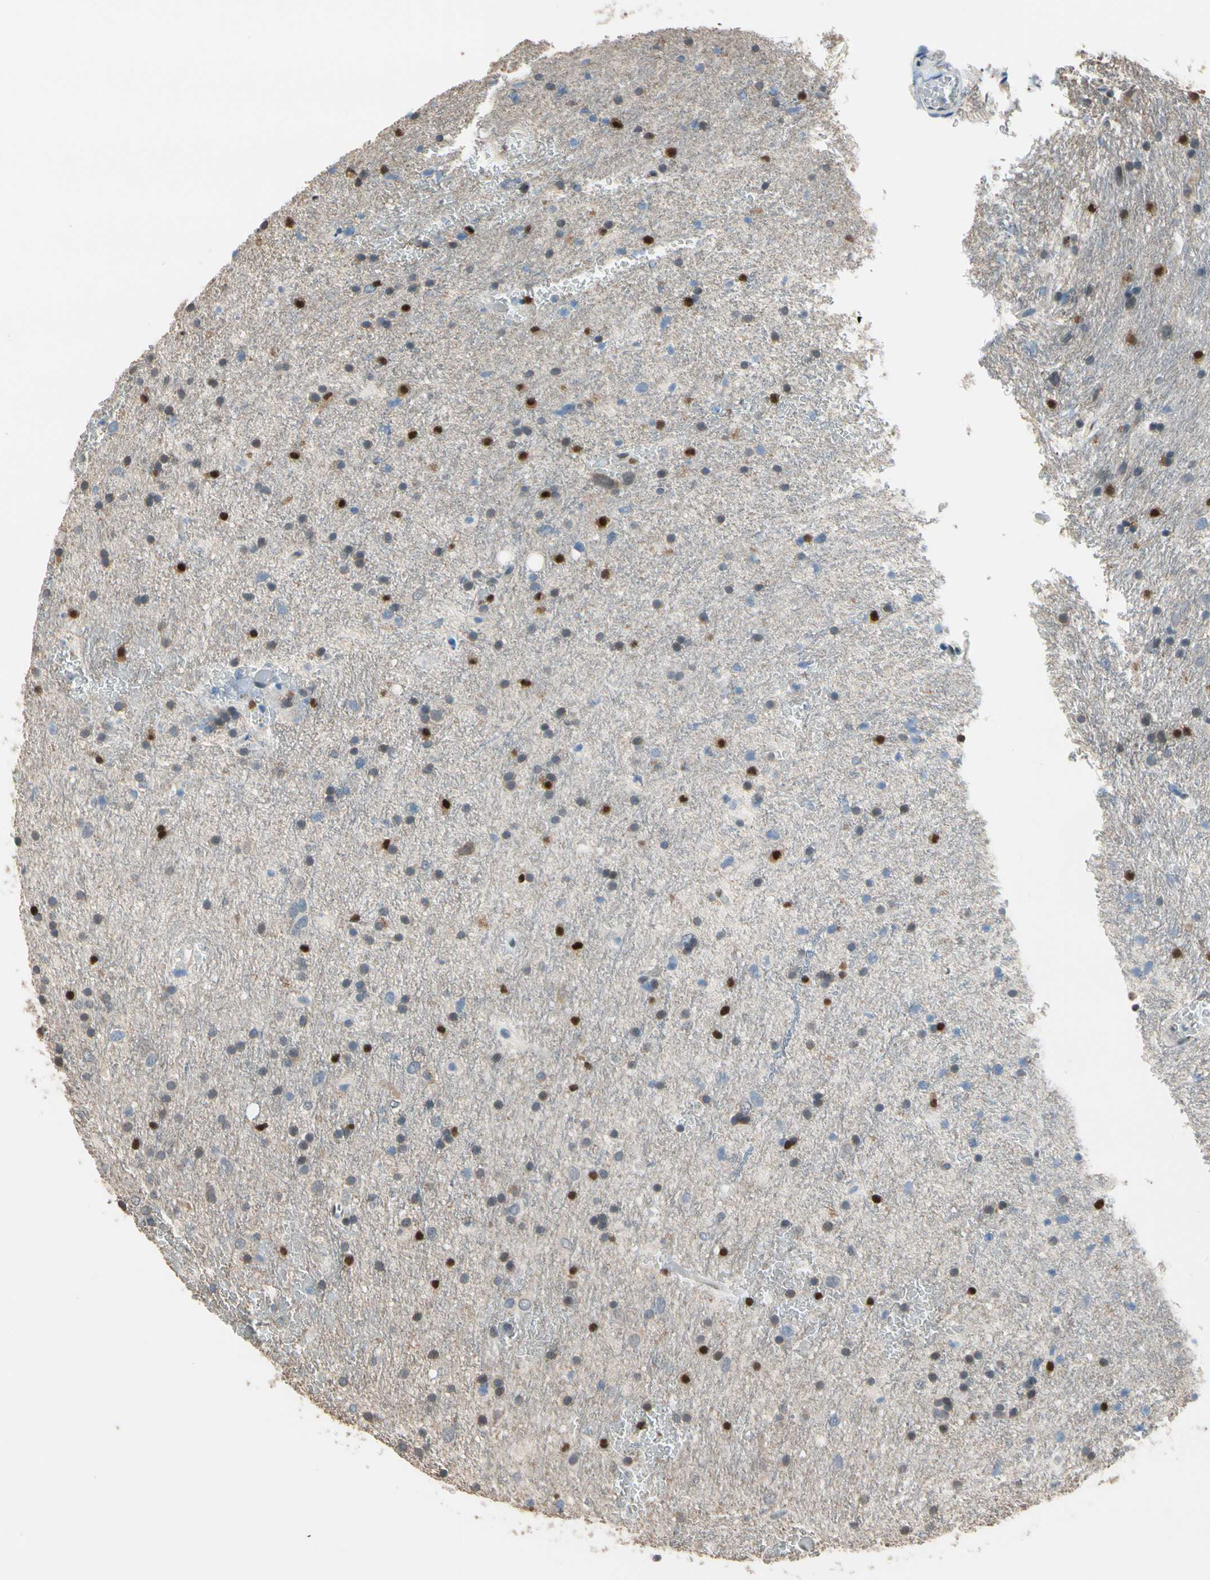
{"staining": {"intensity": "strong", "quantity": "25%-75%", "location": "cytoplasmic/membranous,nuclear"}, "tissue": "glioma", "cell_type": "Tumor cells", "image_type": "cancer", "snomed": [{"axis": "morphology", "description": "Glioma, malignant, Low grade"}, {"axis": "topography", "description": "Brain"}], "caption": "A brown stain labels strong cytoplasmic/membranous and nuclear expression of a protein in human malignant glioma (low-grade) tumor cells.", "gene": "NFATC2", "patient": {"sex": "male", "age": 77}}